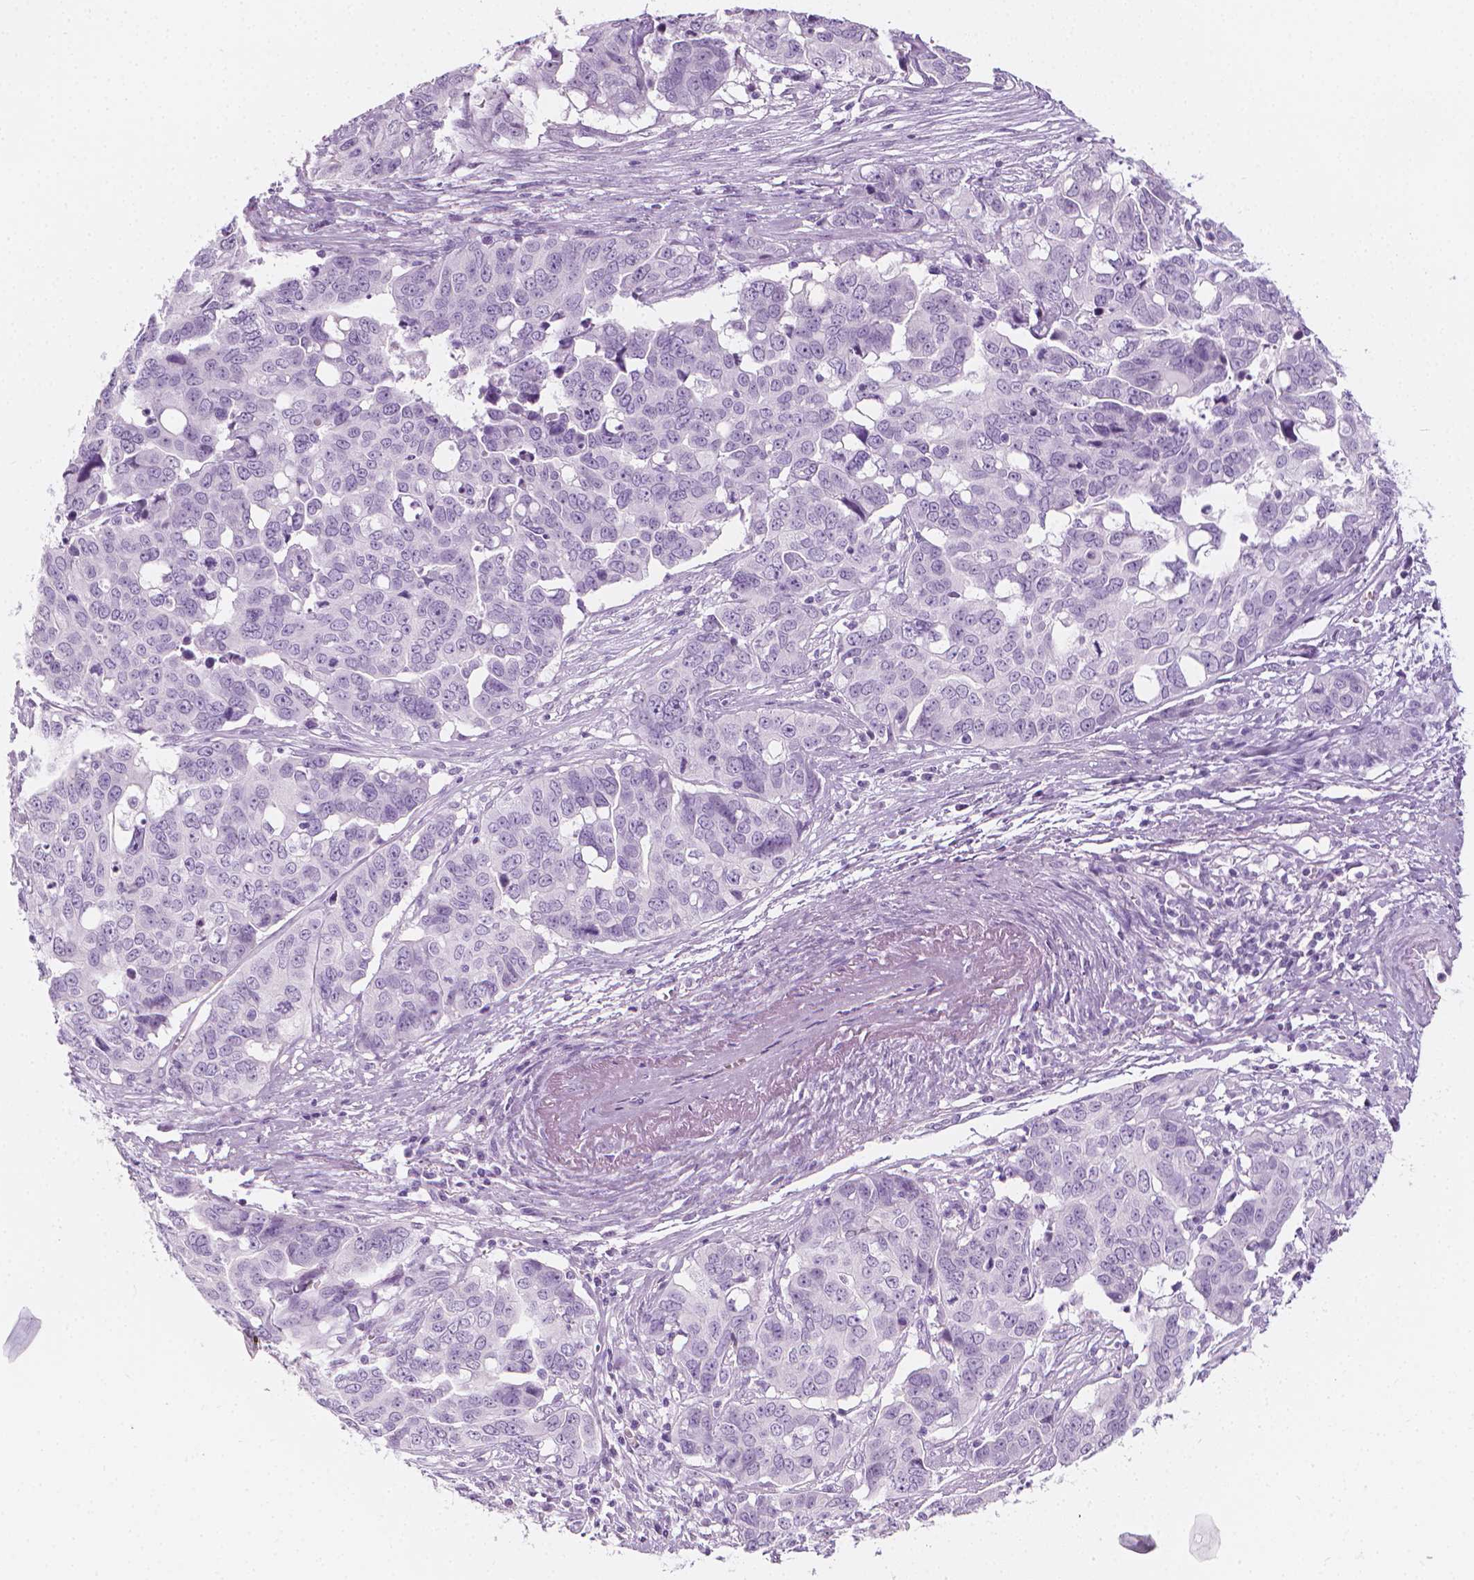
{"staining": {"intensity": "negative", "quantity": "none", "location": "none"}, "tissue": "ovarian cancer", "cell_type": "Tumor cells", "image_type": "cancer", "snomed": [{"axis": "morphology", "description": "Carcinoma, endometroid"}, {"axis": "topography", "description": "Ovary"}], "caption": "An immunohistochemistry (IHC) image of ovarian cancer is shown. There is no staining in tumor cells of ovarian cancer.", "gene": "SCG3", "patient": {"sex": "female", "age": 78}}